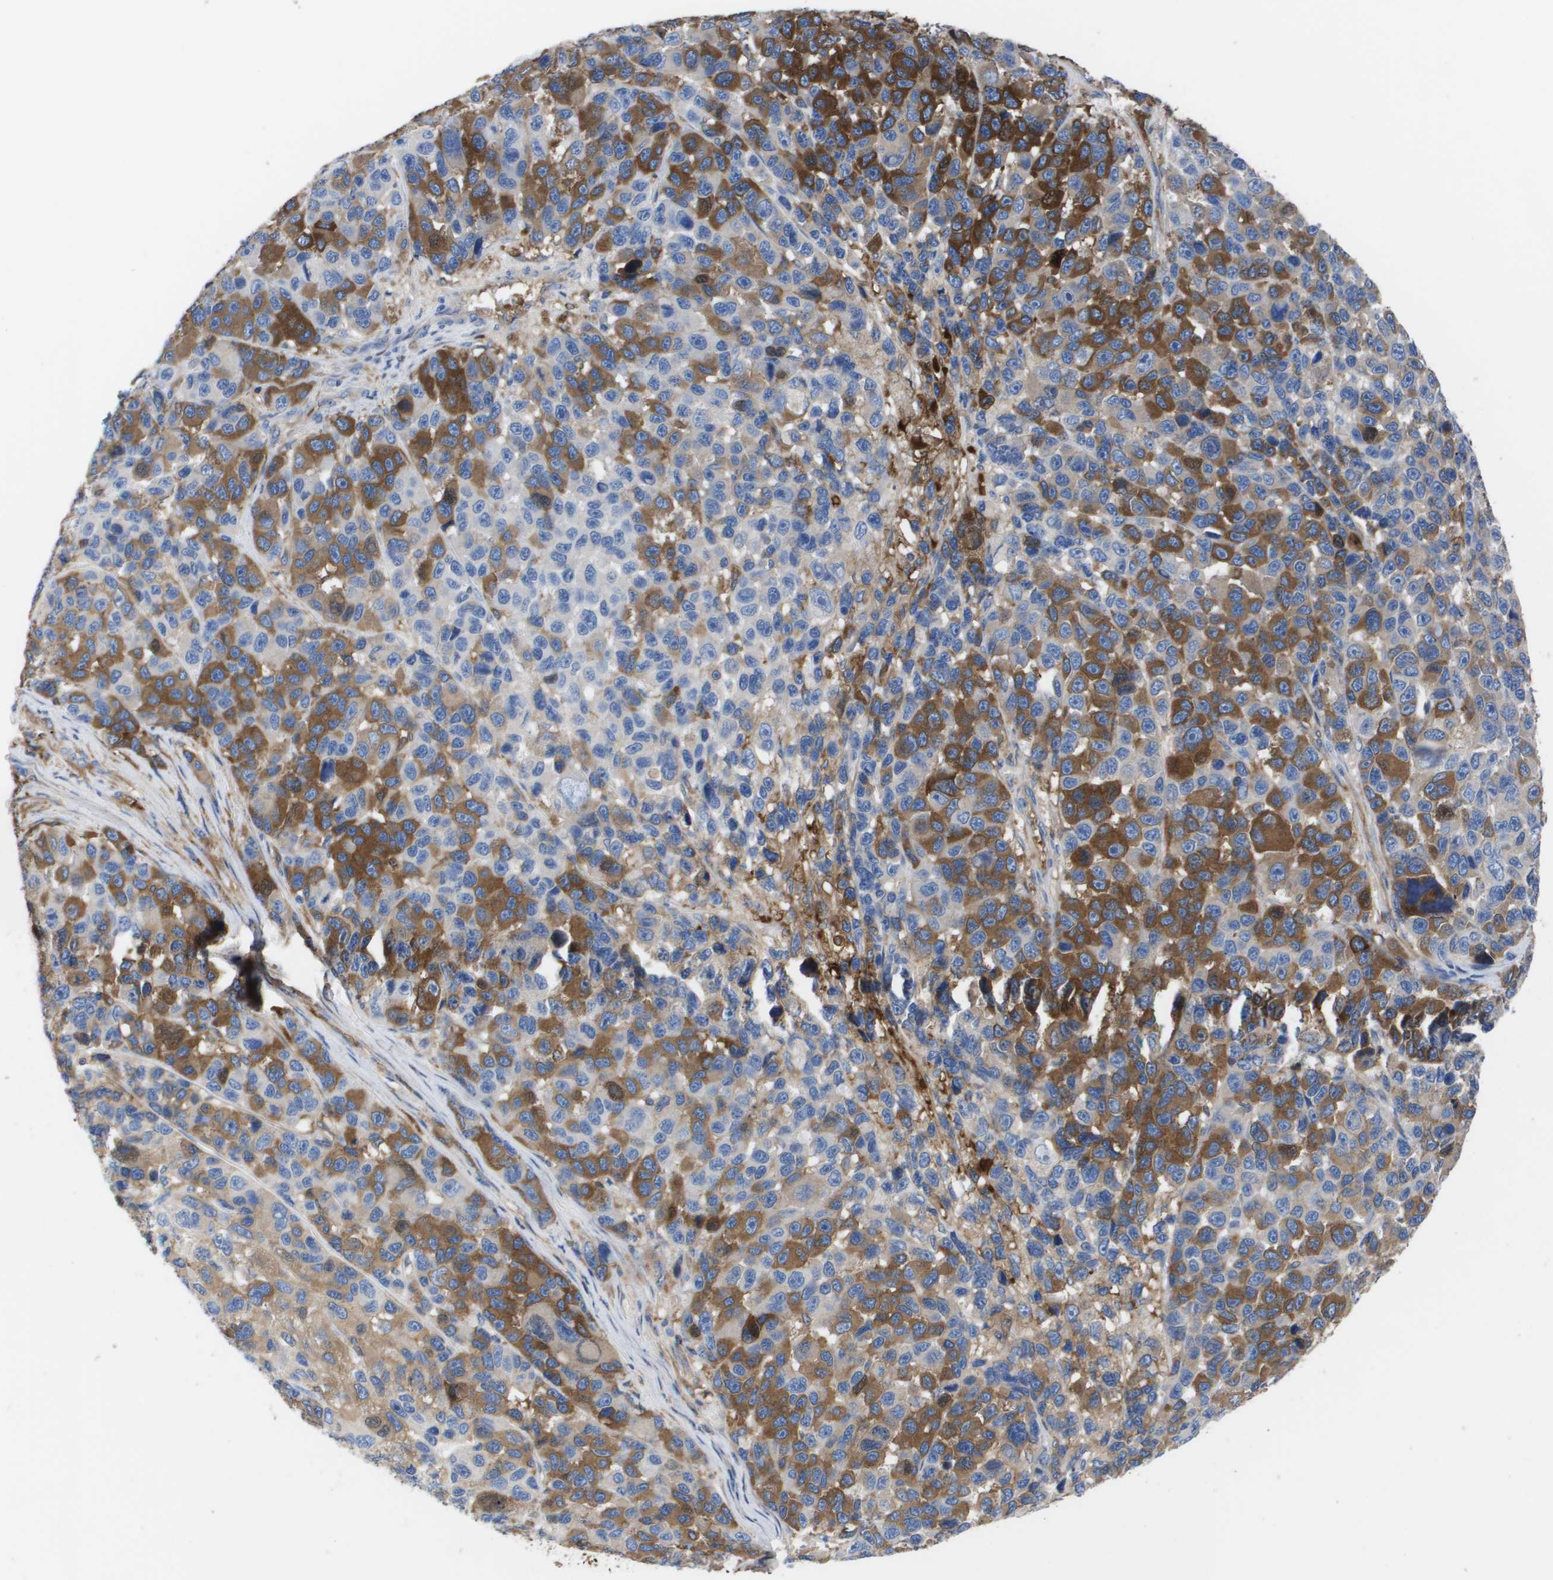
{"staining": {"intensity": "moderate", "quantity": "25%-75%", "location": "cytoplasmic/membranous"}, "tissue": "melanoma", "cell_type": "Tumor cells", "image_type": "cancer", "snomed": [{"axis": "morphology", "description": "Malignant melanoma, NOS"}, {"axis": "topography", "description": "Skin"}], "caption": "Protein analysis of malignant melanoma tissue shows moderate cytoplasmic/membranous positivity in approximately 25%-75% of tumor cells.", "gene": "SERPINA6", "patient": {"sex": "male", "age": 53}}